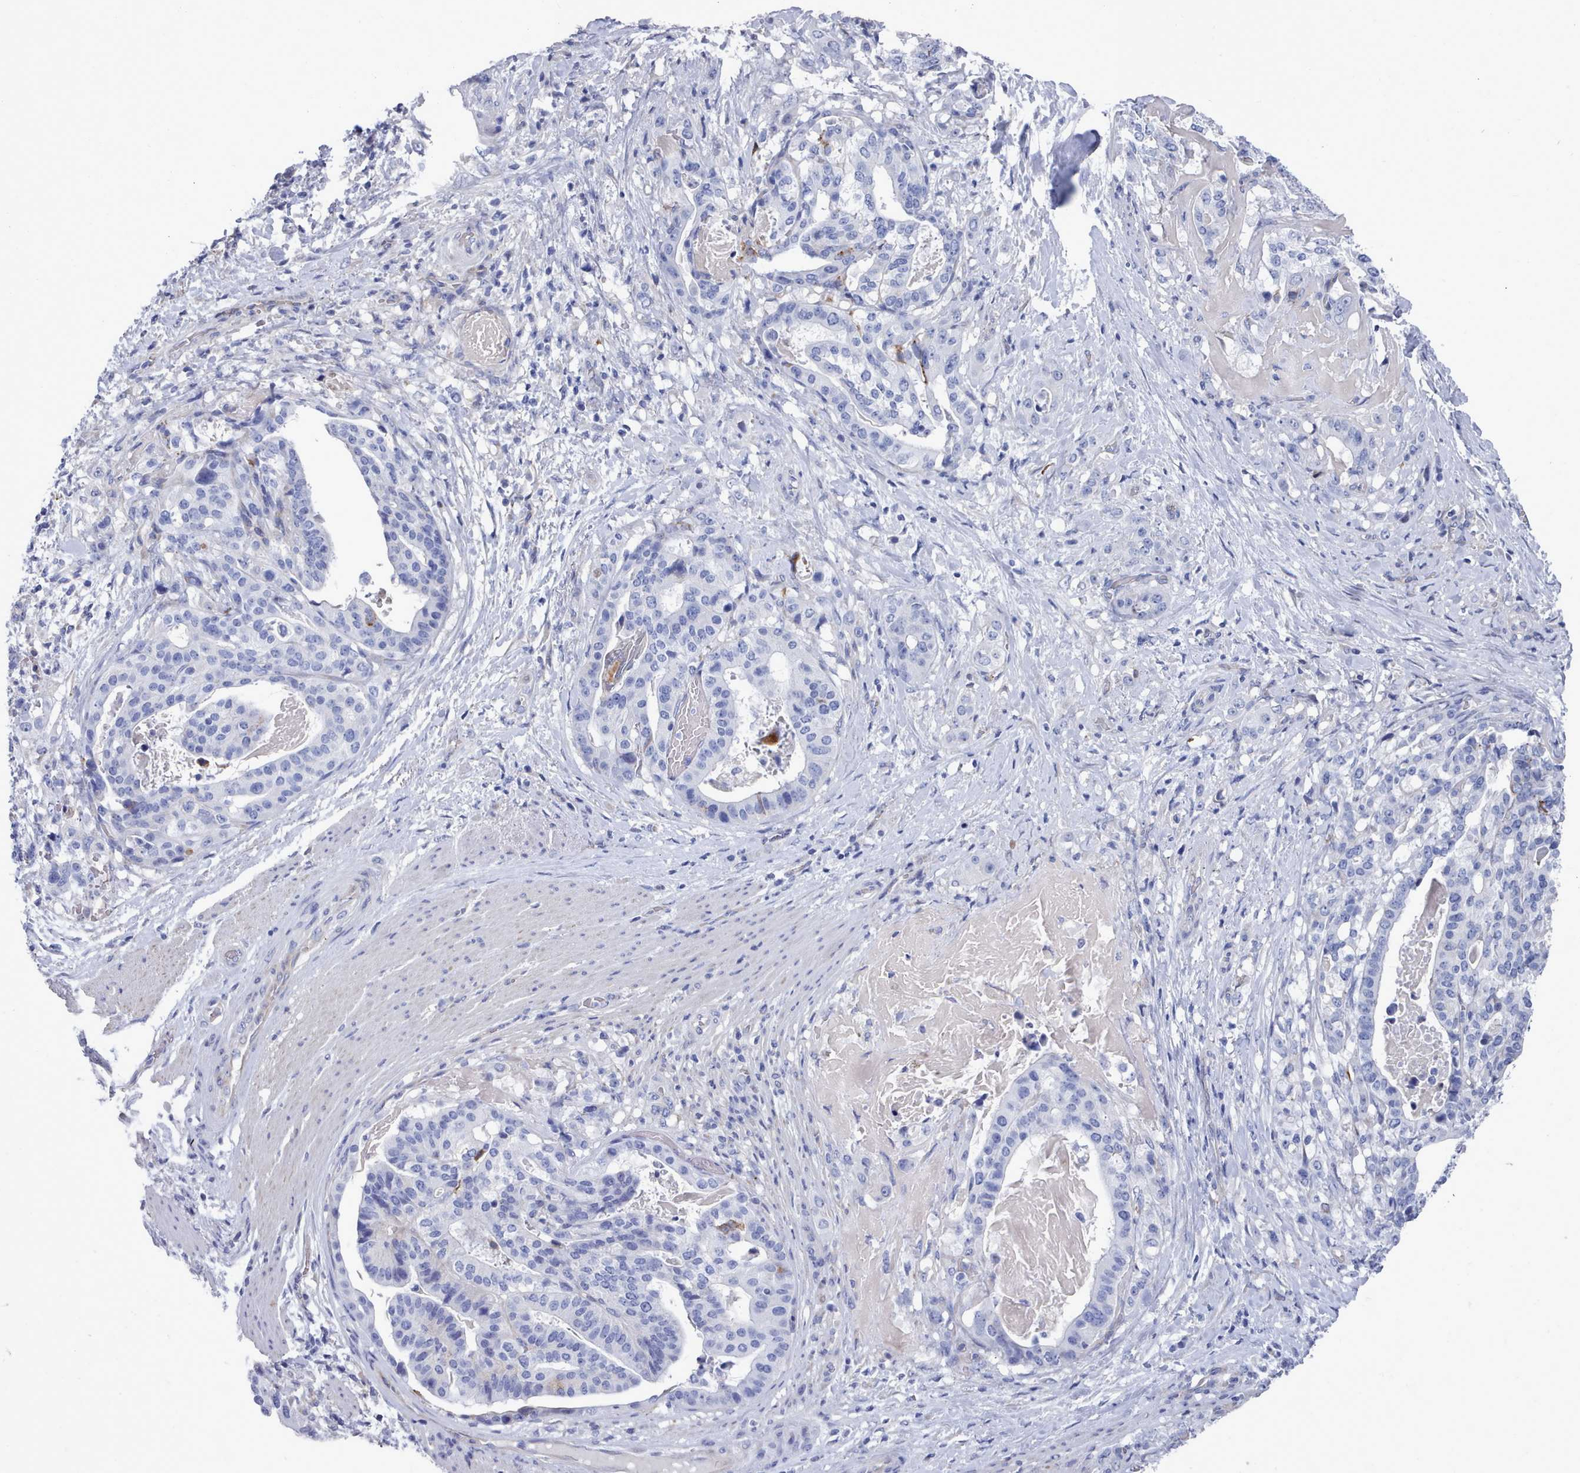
{"staining": {"intensity": "negative", "quantity": "none", "location": "none"}, "tissue": "stomach cancer", "cell_type": "Tumor cells", "image_type": "cancer", "snomed": [{"axis": "morphology", "description": "Adenocarcinoma, NOS"}, {"axis": "topography", "description": "Stomach"}], "caption": "Immunohistochemical staining of human adenocarcinoma (stomach) displays no significant staining in tumor cells.", "gene": "PDE4C", "patient": {"sex": "male", "age": 48}}